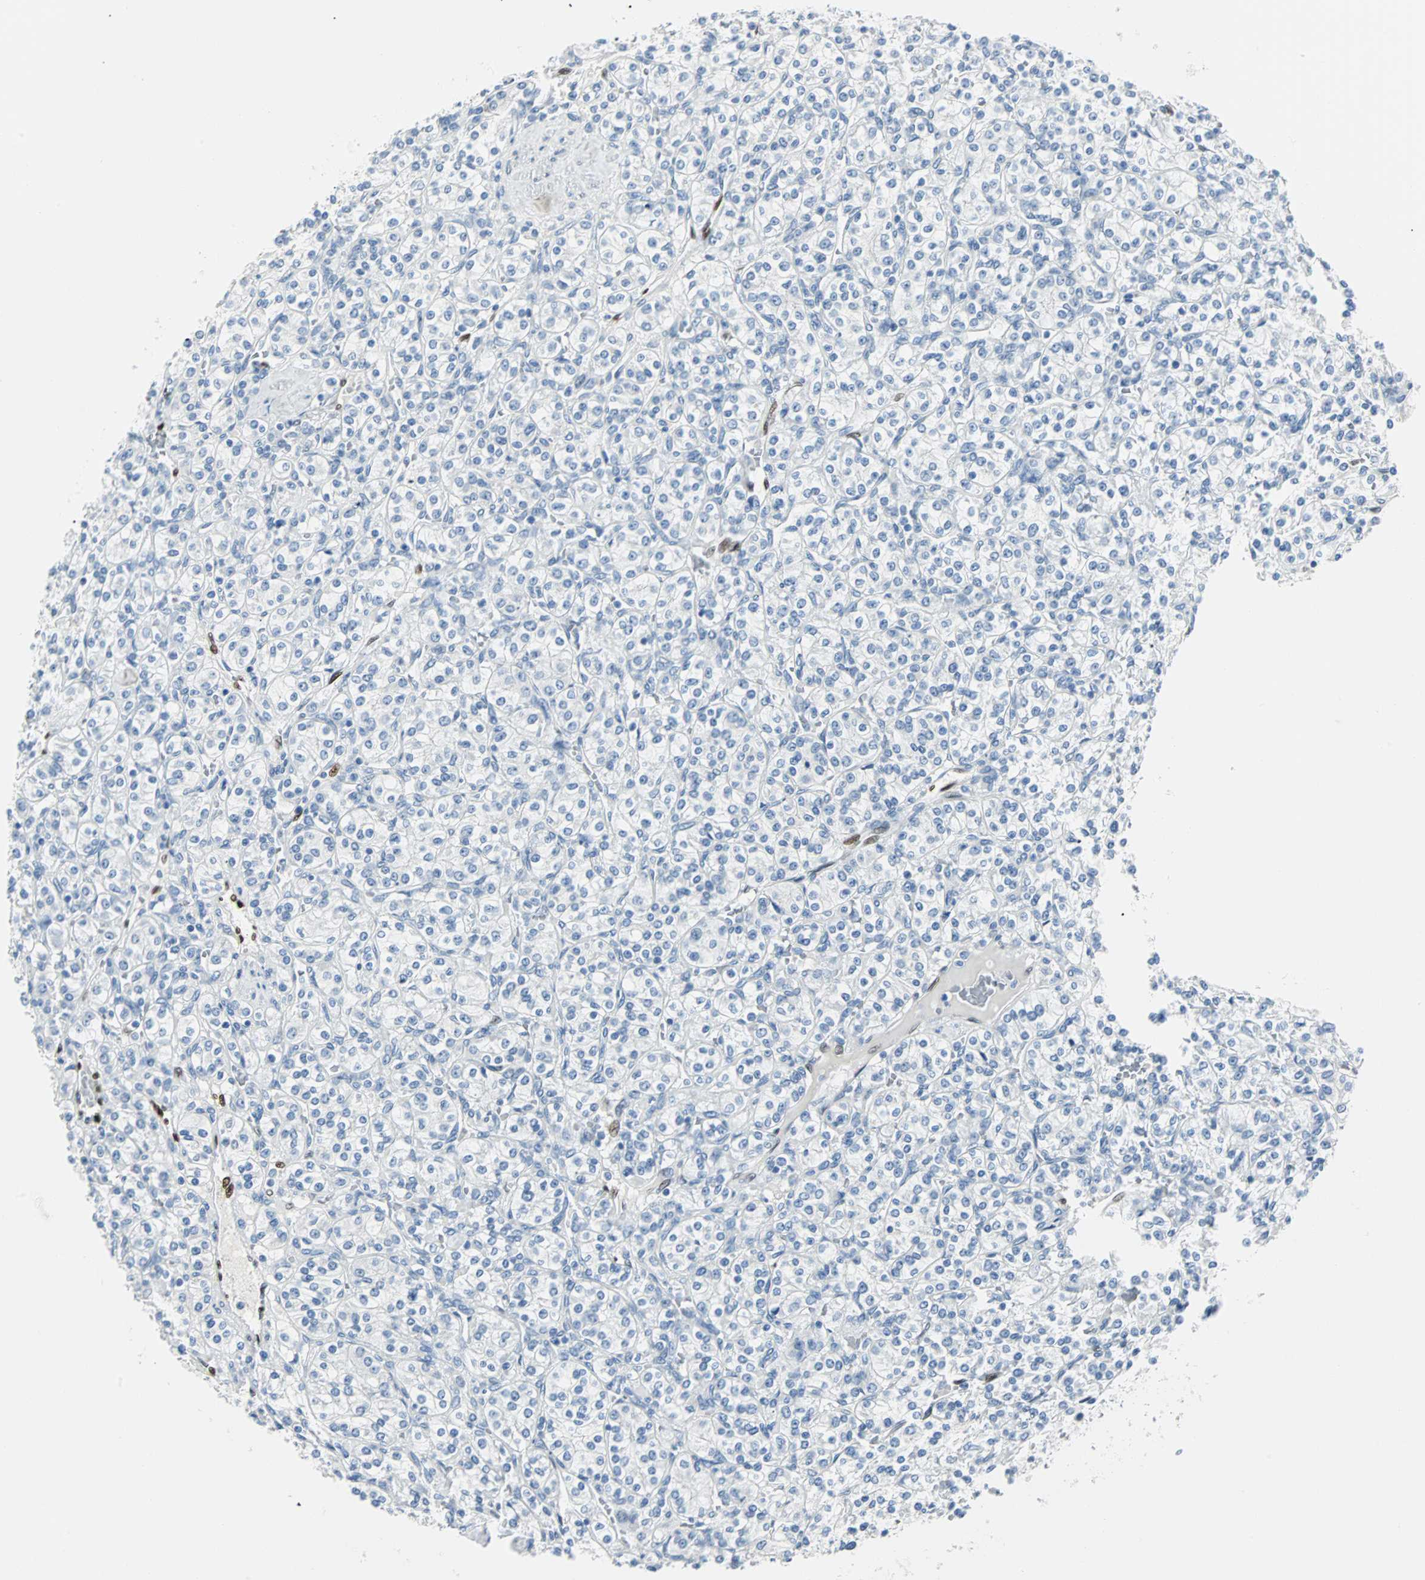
{"staining": {"intensity": "negative", "quantity": "none", "location": "none"}, "tissue": "renal cancer", "cell_type": "Tumor cells", "image_type": "cancer", "snomed": [{"axis": "morphology", "description": "Adenocarcinoma, NOS"}, {"axis": "topography", "description": "Kidney"}], "caption": "A high-resolution histopathology image shows IHC staining of adenocarcinoma (renal), which exhibits no significant staining in tumor cells.", "gene": "IL33", "patient": {"sex": "male", "age": 77}}